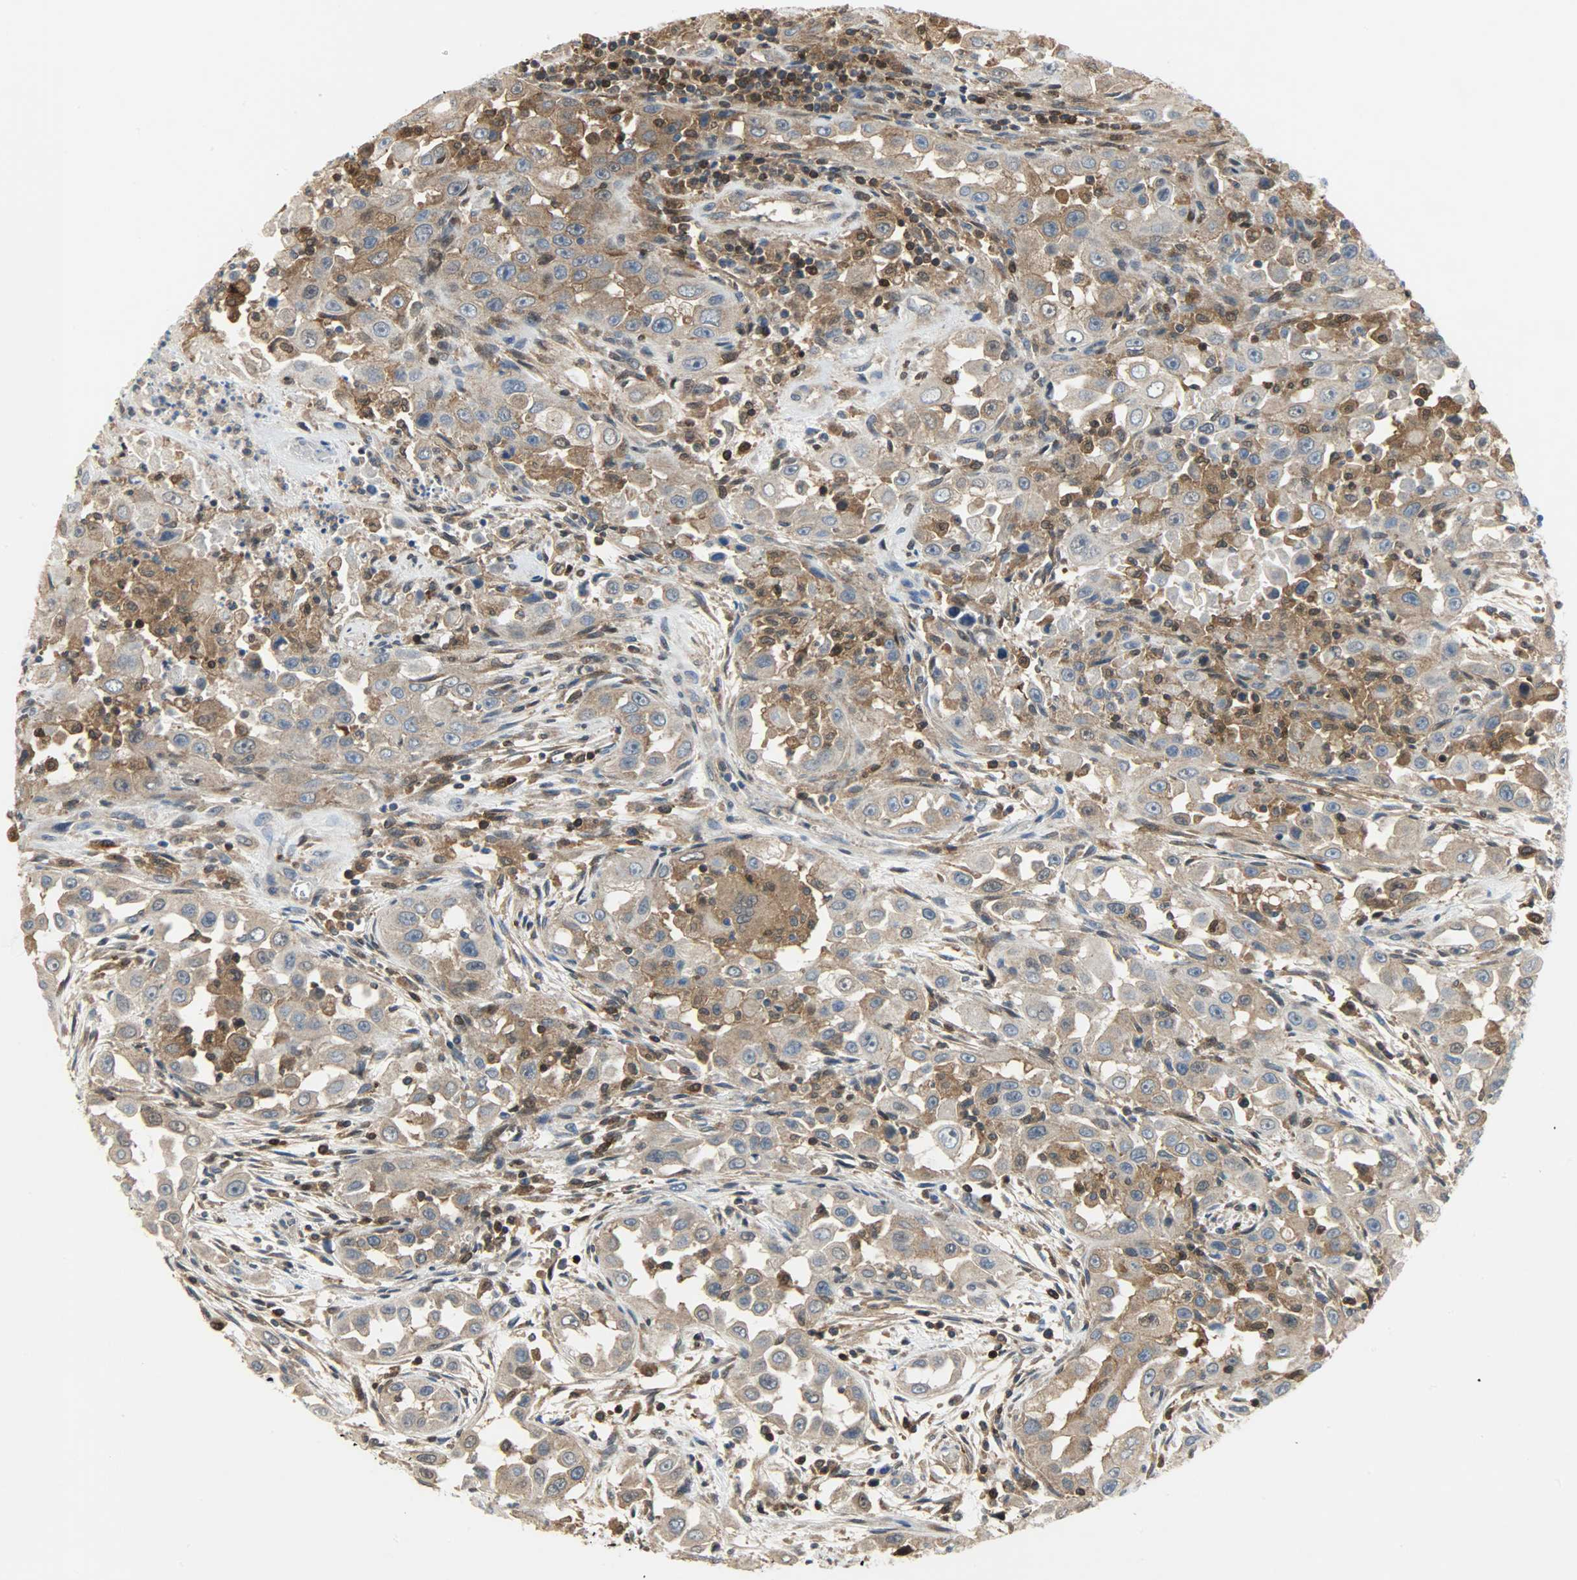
{"staining": {"intensity": "strong", "quantity": ">75%", "location": "cytoplasmic/membranous"}, "tissue": "head and neck cancer", "cell_type": "Tumor cells", "image_type": "cancer", "snomed": [{"axis": "morphology", "description": "Carcinoma, NOS"}, {"axis": "topography", "description": "Head-Neck"}], "caption": "Immunohistochemical staining of human head and neck carcinoma reveals strong cytoplasmic/membranous protein expression in about >75% of tumor cells. The protein of interest is shown in brown color, while the nuclei are stained blue.", "gene": "TRIM21", "patient": {"sex": "male", "age": 87}}